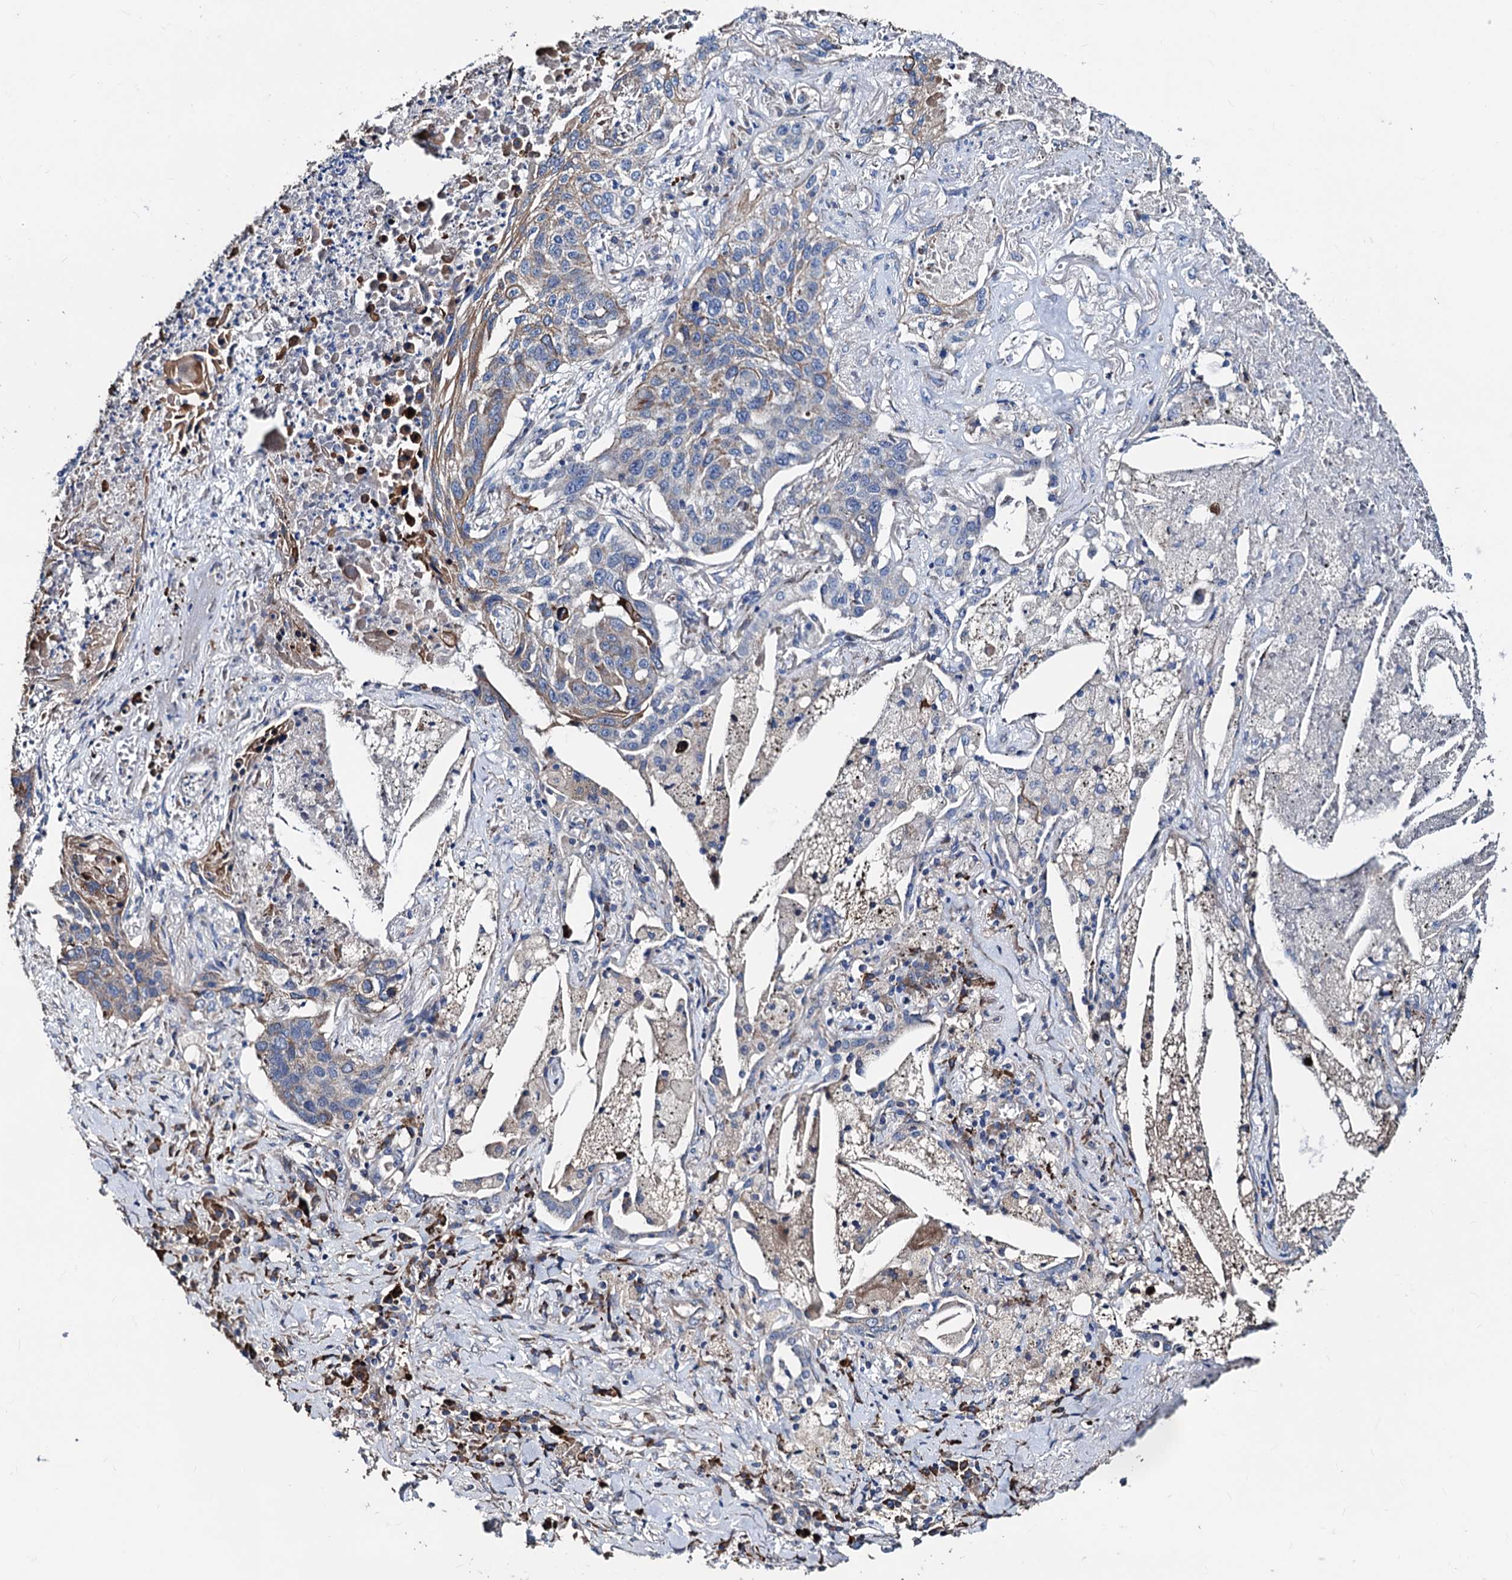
{"staining": {"intensity": "moderate", "quantity": "<25%", "location": "cytoplasmic/membranous"}, "tissue": "lung cancer", "cell_type": "Tumor cells", "image_type": "cancer", "snomed": [{"axis": "morphology", "description": "Squamous cell carcinoma, NOS"}, {"axis": "topography", "description": "Lung"}], "caption": "A low amount of moderate cytoplasmic/membranous positivity is identified in about <25% of tumor cells in lung cancer (squamous cell carcinoma) tissue.", "gene": "AKAP11", "patient": {"sex": "female", "age": 63}}